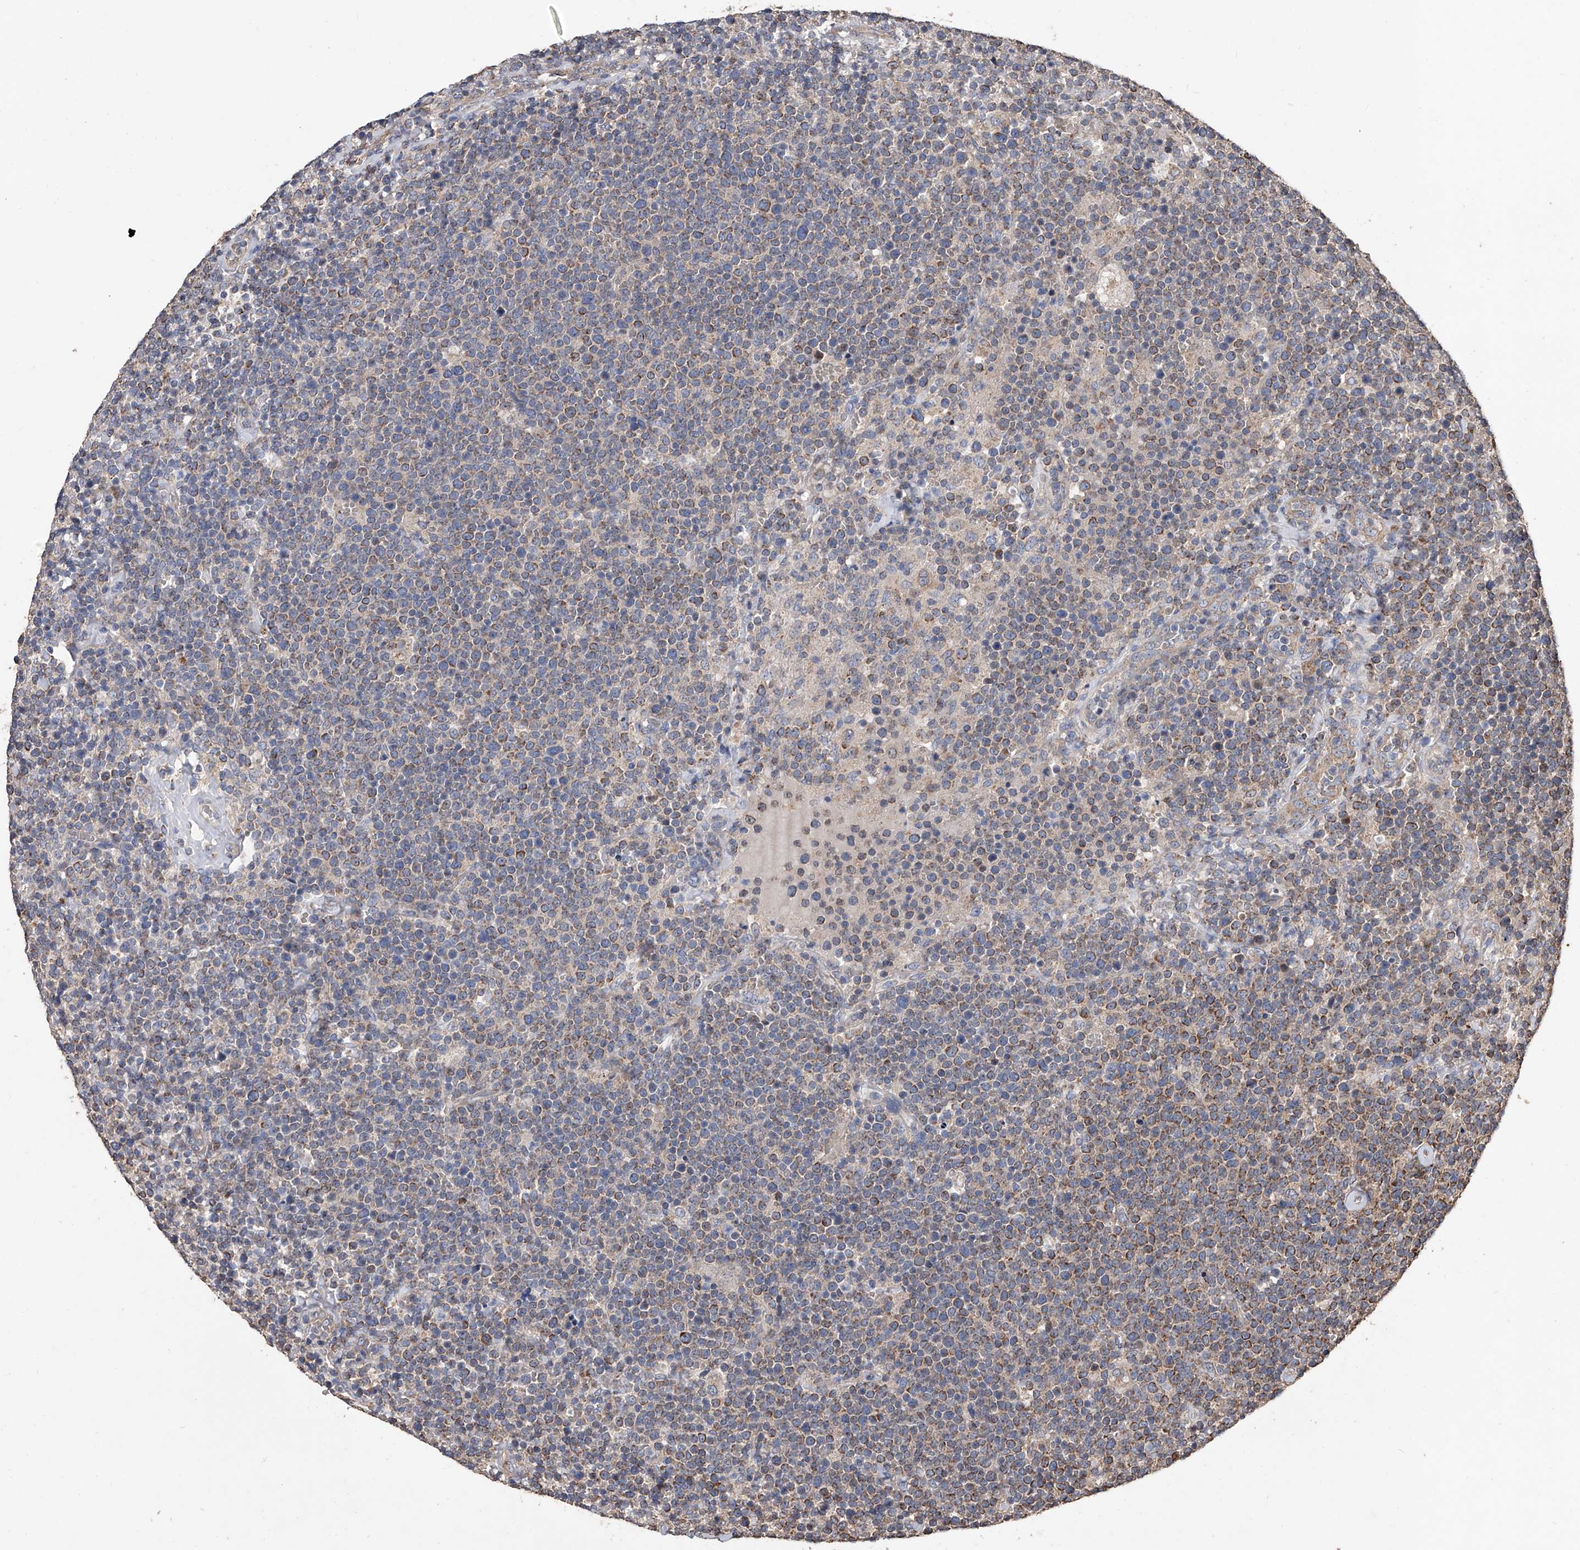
{"staining": {"intensity": "moderate", "quantity": ">75%", "location": "cytoplasmic/membranous"}, "tissue": "lymphoma", "cell_type": "Tumor cells", "image_type": "cancer", "snomed": [{"axis": "morphology", "description": "Malignant lymphoma, non-Hodgkin's type, High grade"}, {"axis": "topography", "description": "Lymph node"}], "caption": "Human lymphoma stained with a protein marker demonstrates moderate staining in tumor cells.", "gene": "LTV1", "patient": {"sex": "male", "age": 61}}